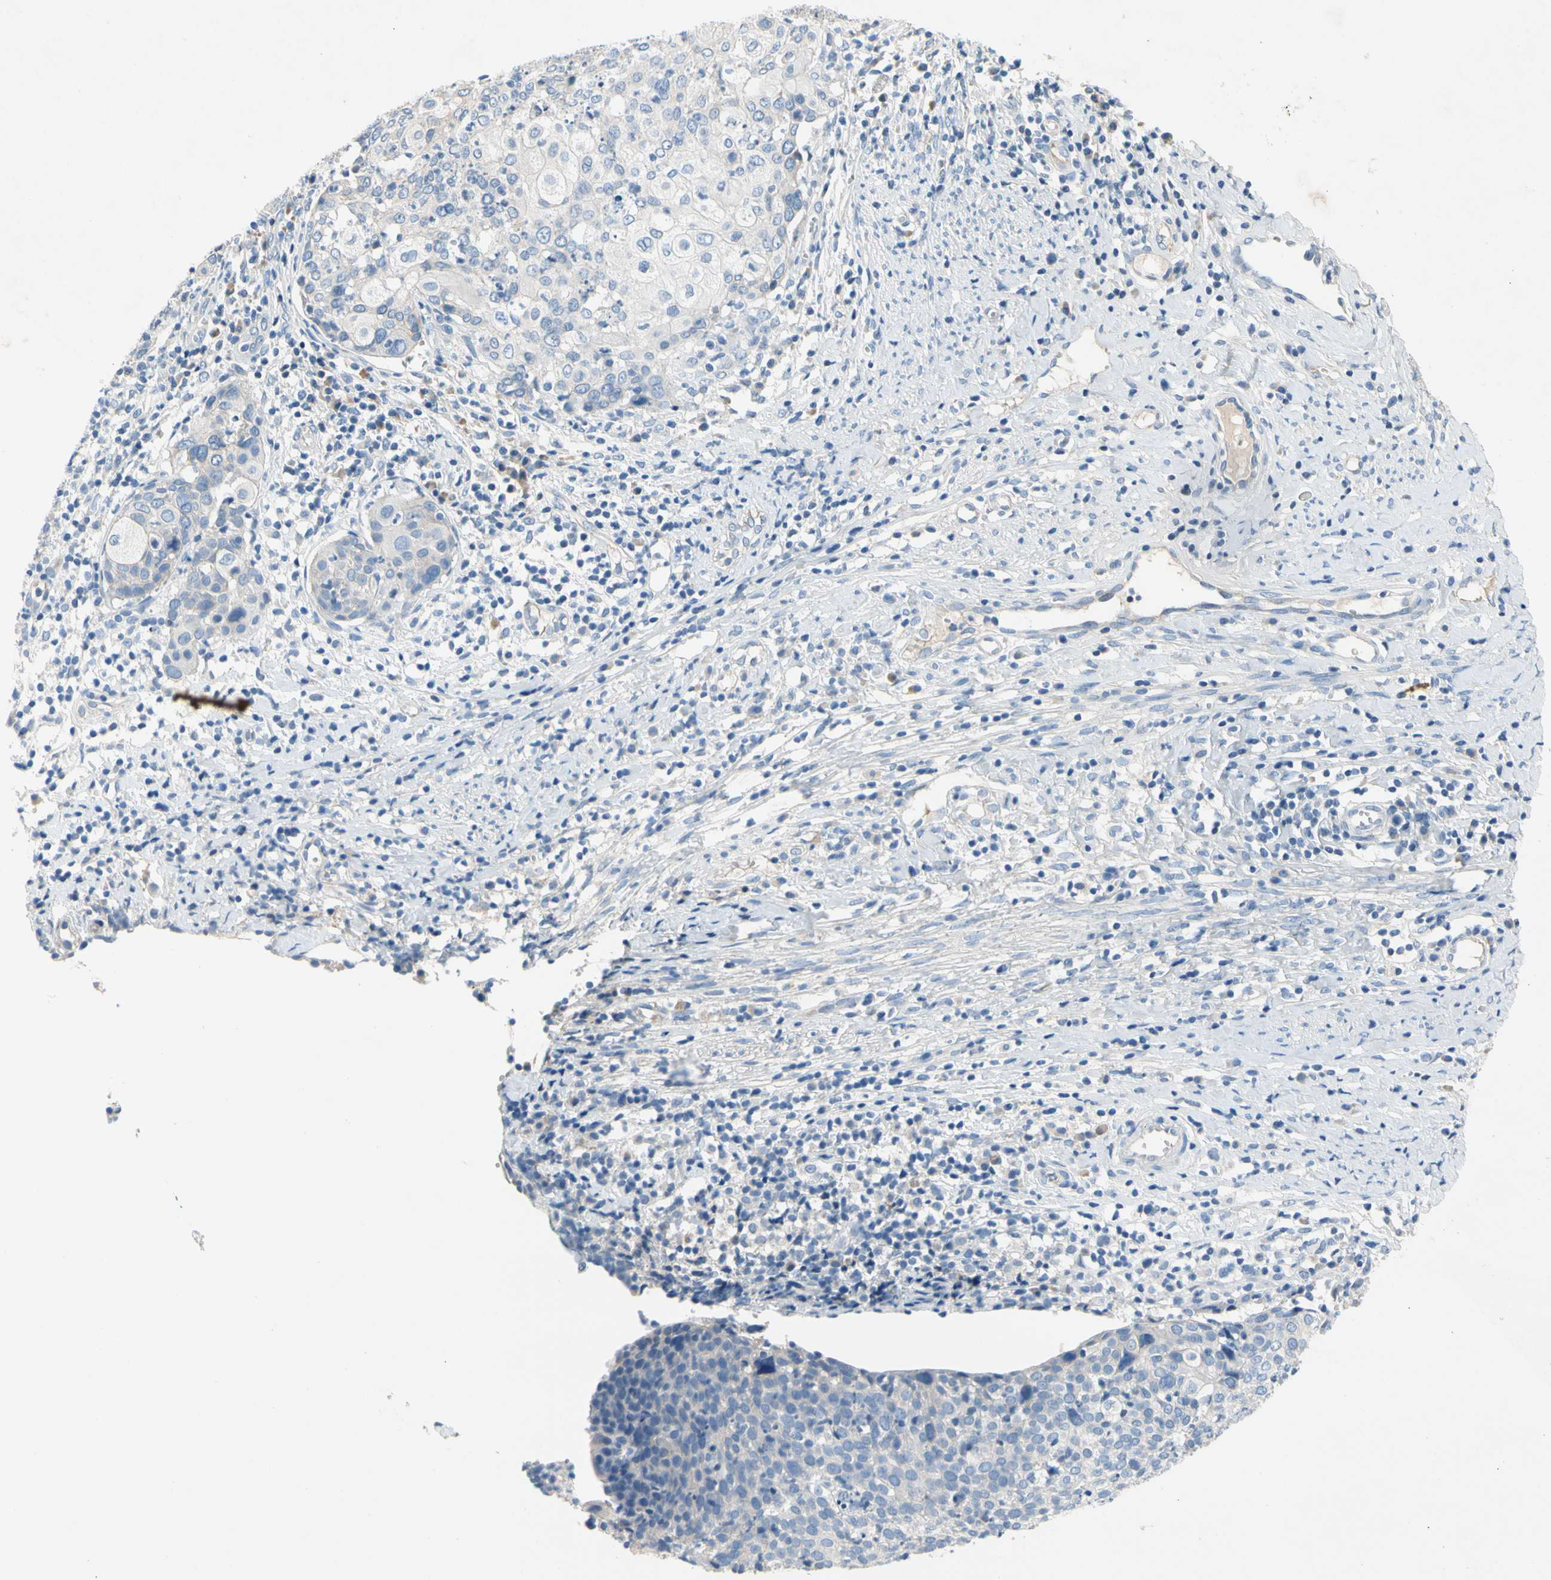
{"staining": {"intensity": "negative", "quantity": "none", "location": "none"}, "tissue": "cervical cancer", "cell_type": "Tumor cells", "image_type": "cancer", "snomed": [{"axis": "morphology", "description": "Squamous cell carcinoma, NOS"}, {"axis": "topography", "description": "Cervix"}], "caption": "Cervical squamous cell carcinoma stained for a protein using immunohistochemistry (IHC) displays no positivity tumor cells.", "gene": "CA14", "patient": {"sex": "female", "age": 40}}